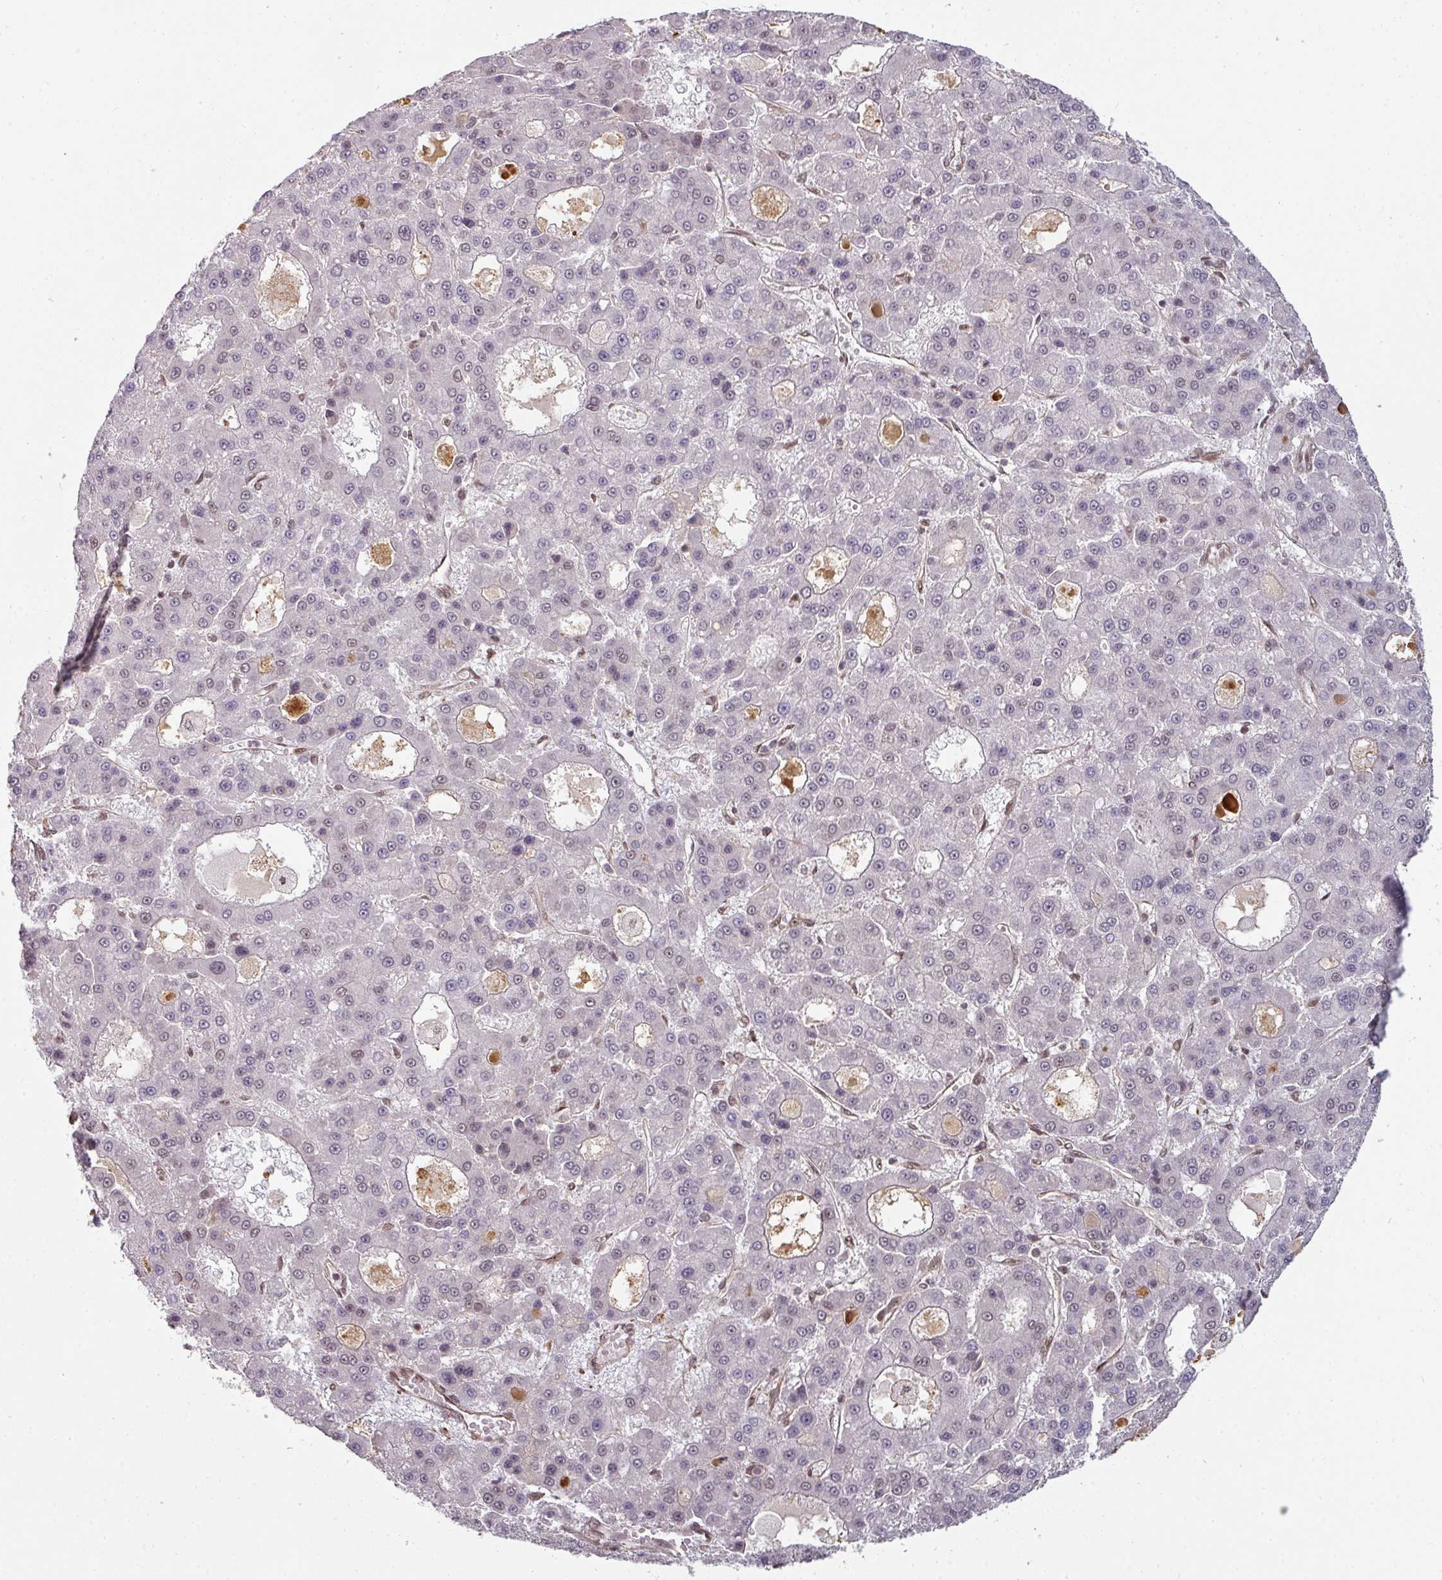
{"staining": {"intensity": "negative", "quantity": "none", "location": "none"}, "tissue": "liver cancer", "cell_type": "Tumor cells", "image_type": "cancer", "snomed": [{"axis": "morphology", "description": "Carcinoma, Hepatocellular, NOS"}, {"axis": "topography", "description": "Liver"}], "caption": "DAB (3,3'-diaminobenzidine) immunohistochemical staining of liver hepatocellular carcinoma demonstrates no significant positivity in tumor cells.", "gene": "SIK3", "patient": {"sex": "male", "age": 70}}